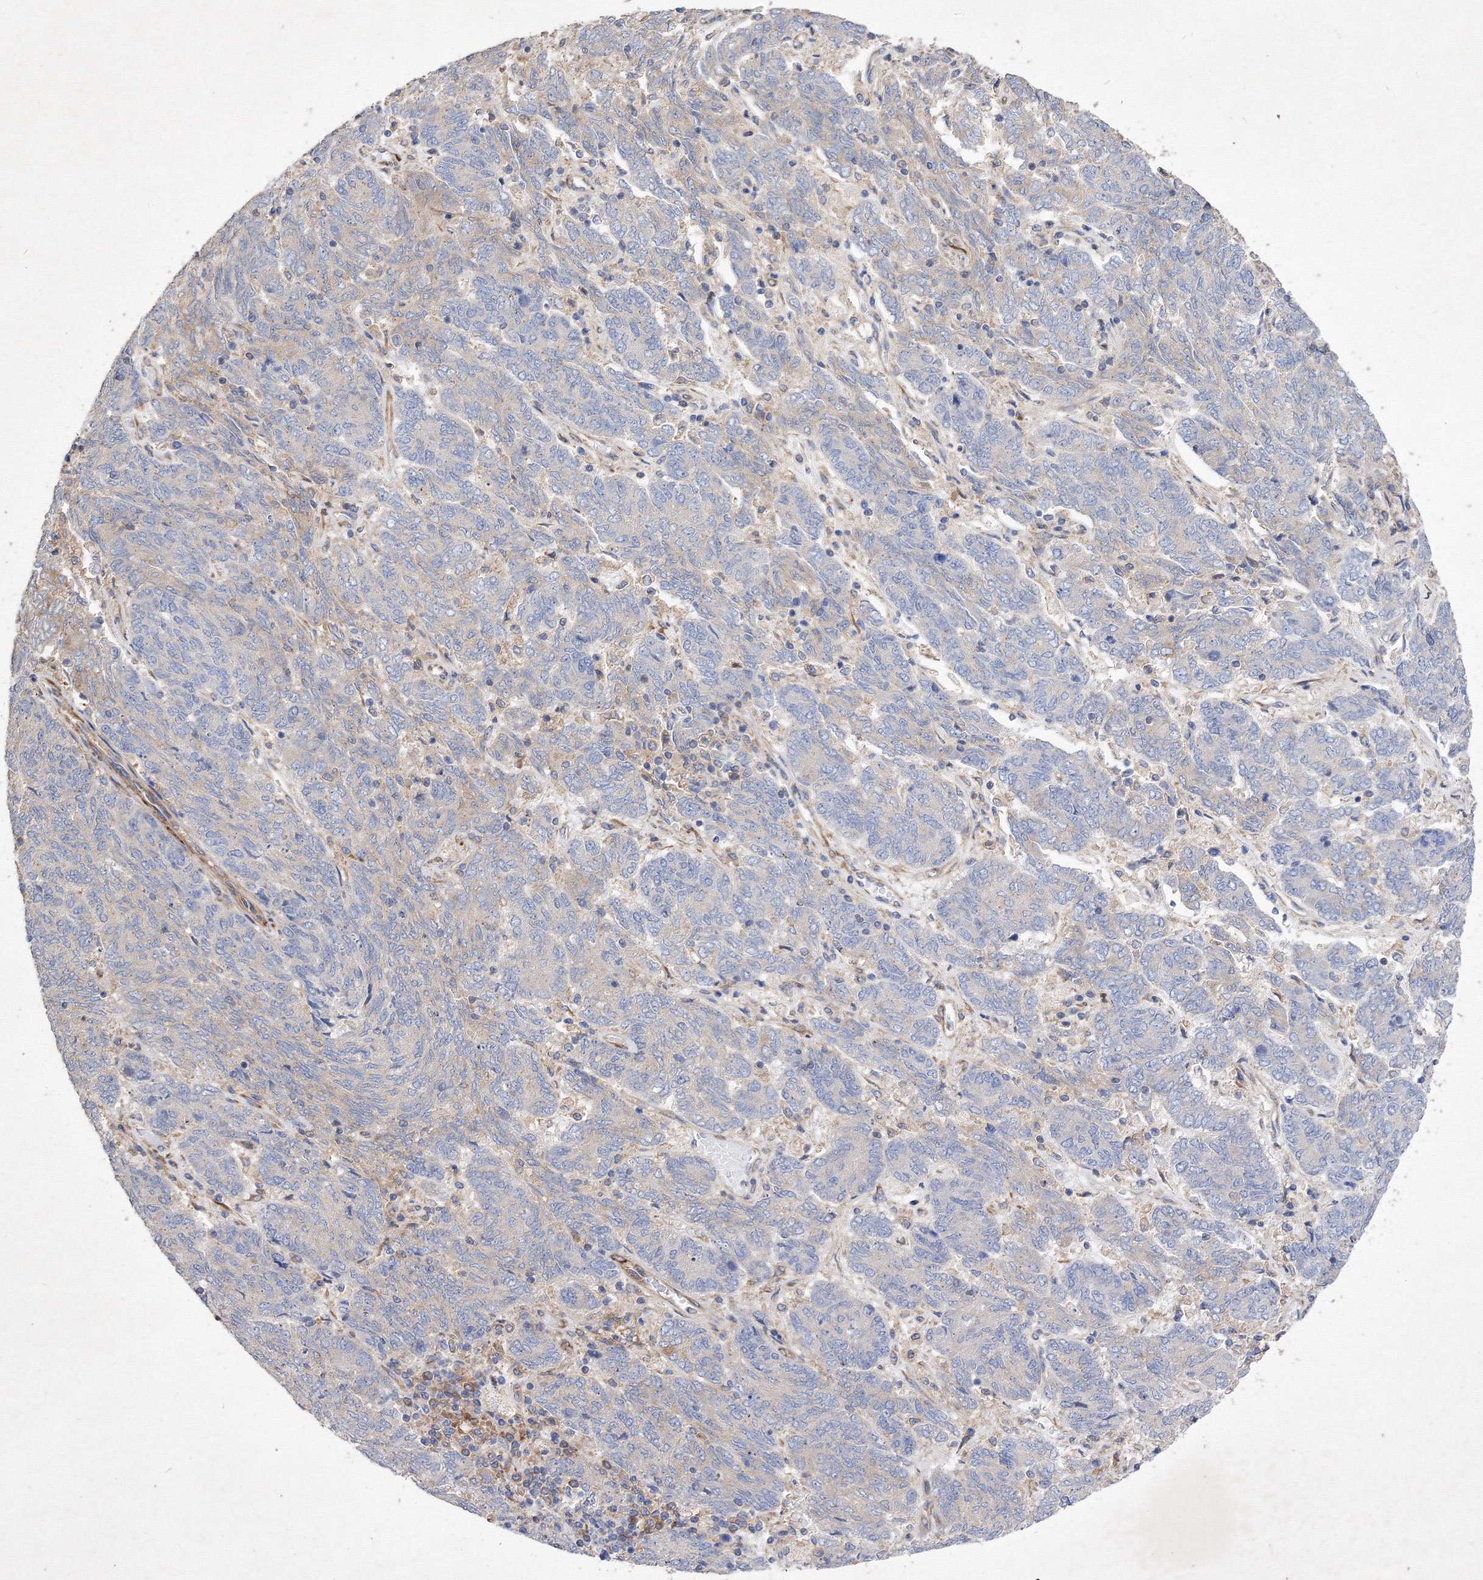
{"staining": {"intensity": "moderate", "quantity": "<25%", "location": "cytoplasmic/membranous"}, "tissue": "endometrial cancer", "cell_type": "Tumor cells", "image_type": "cancer", "snomed": [{"axis": "morphology", "description": "Adenocarcinoma, NOS"}, {"axis": "topography", "description": "Endometrium"}], "caption": "Immunohistochemical staining of human endometrial cancer reveals low levels of moderate cytoplasmic/membranous expression in about <25% of tumor cells.", "gene": "SNX18", "patient": {"sex": "female", "age": 80}}